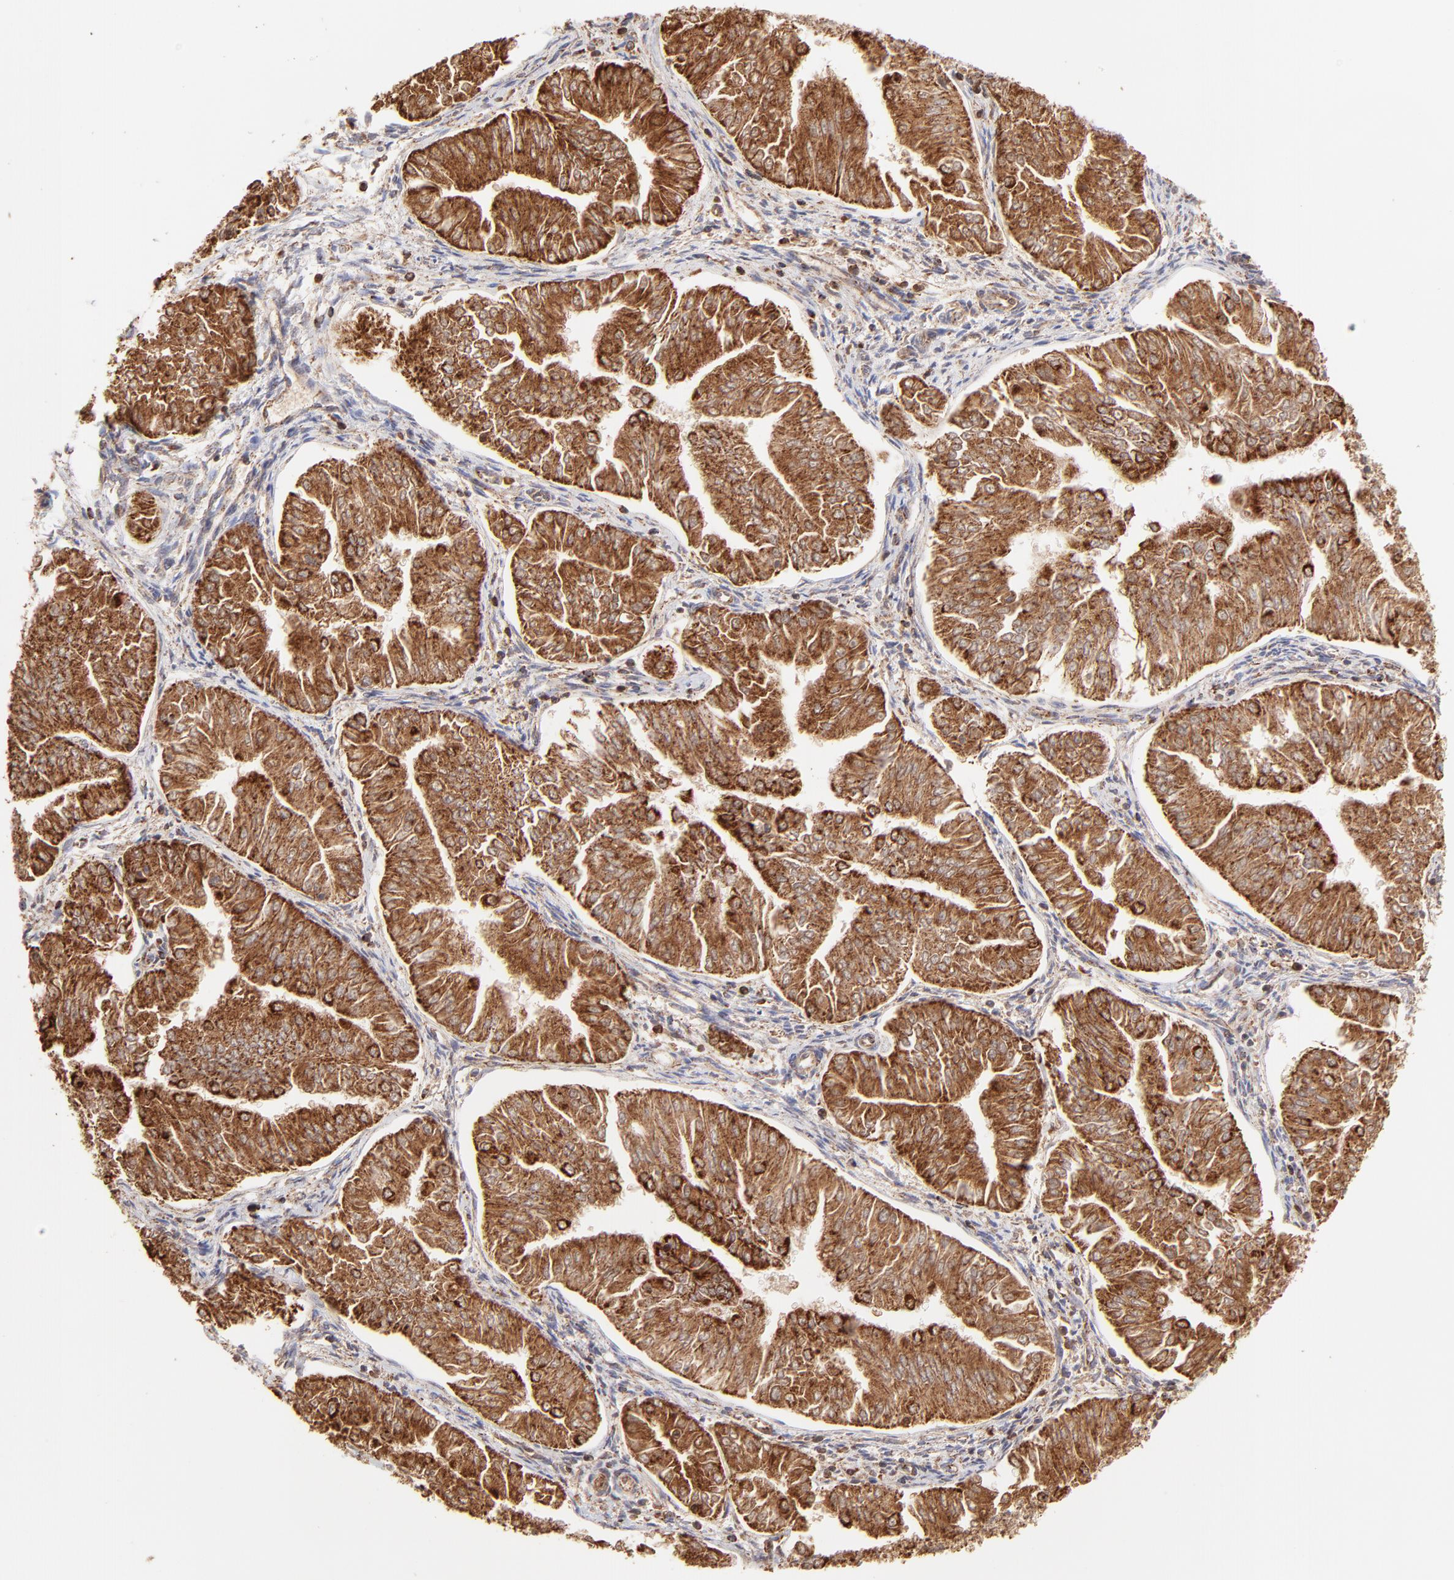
{"staining": {"intensity": "strong", "quantity": ">75%", "location": "cytoplasmic/membranous"}, "tissue": "endometrial cancer", "cell_type": "Tumor cells", "image_type": "cancer", "snomed": [{"axis": "morphology", "description": "Adenocarcinoma, NOS"}, {"axis": "topography", "description": "Endometrium"}], "caption": "Endometrial cancer (adenocarcinoma) tissue reveals strong cytoplasmic/membranous expression in about >75% of tumor cells, visualized by immunohistochemistry.", "gene": "ECH1", "patient": {"sex": "female", "age": 53}}